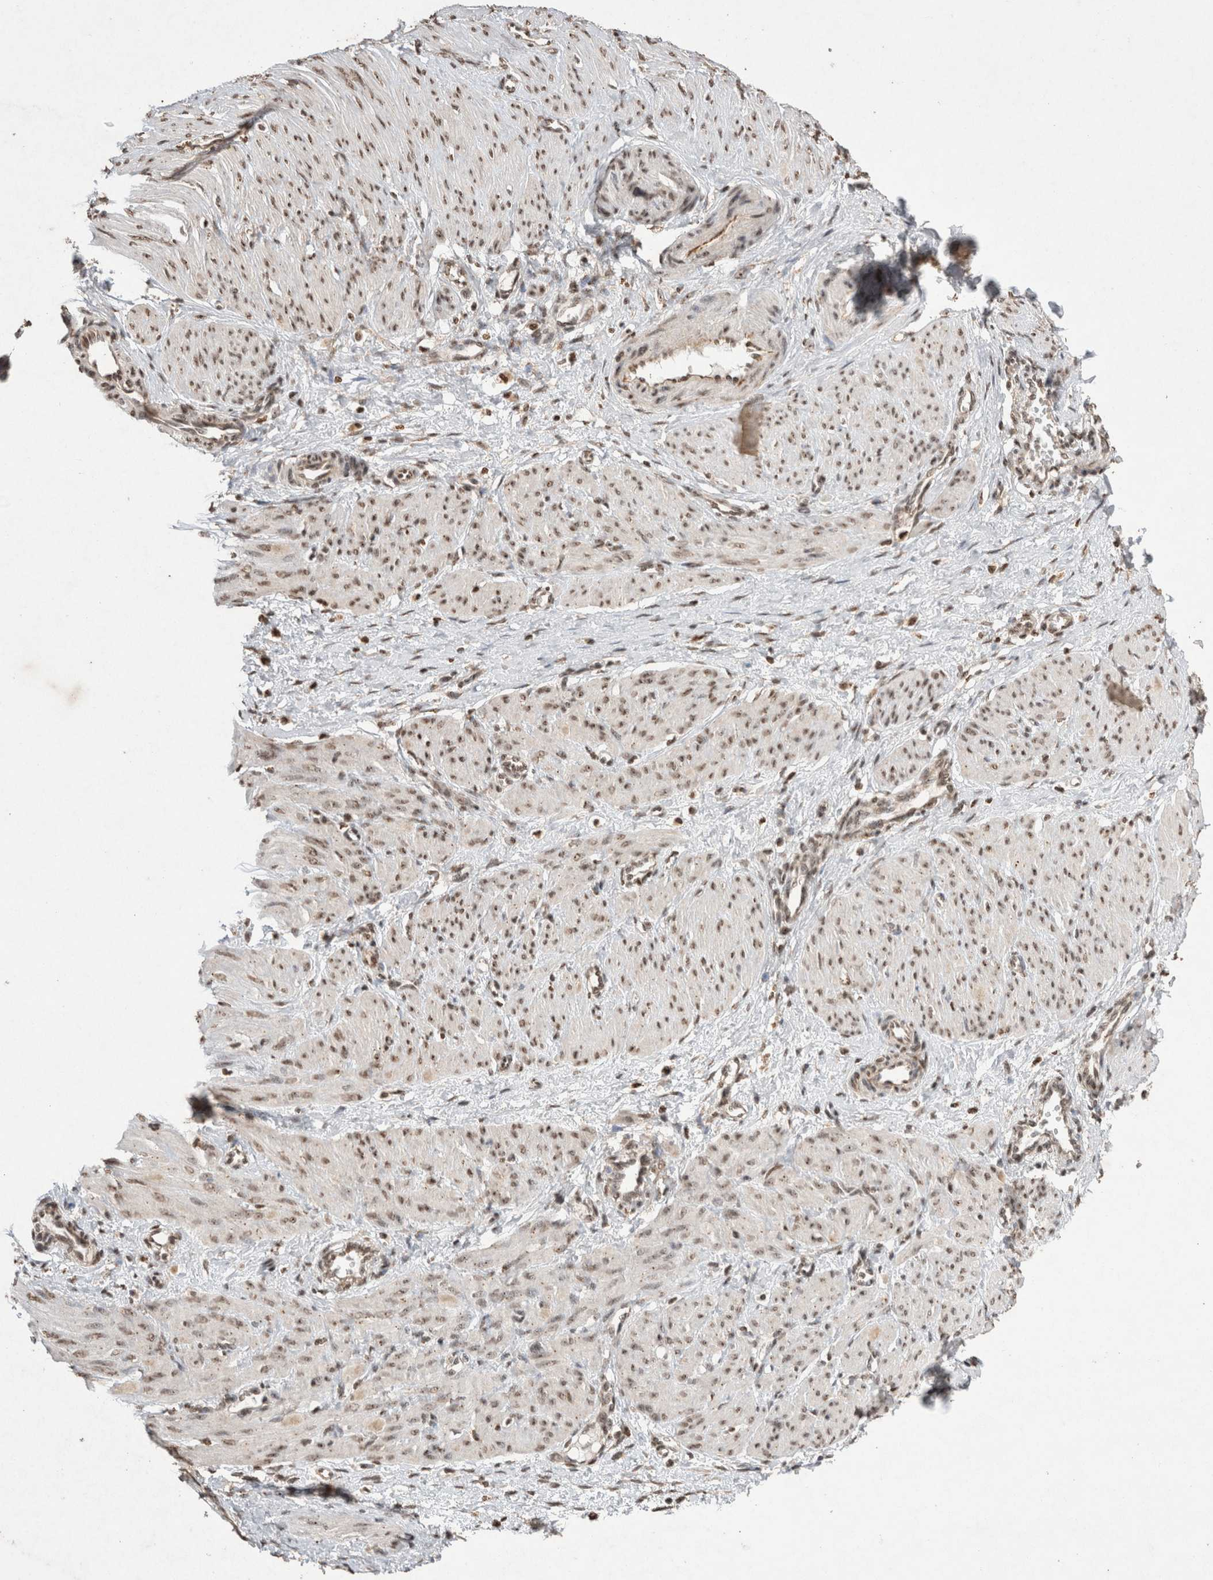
{"staining": {"intensity": "weak", "quantity": "25%-75%", "location": "nuclear"}, "tissue": "smooth muscle", "cell_type": "Smooth muscle cells", "image_type": "normal", "snomed": [{"axis": "morphology", "description": "Normal tissue, NOS"}, {"axis": "topography", "description": "Endometrium"}], "caption": "Immunohistochemical staining of normal human smooth muscle shows low levels of weak nuclear positivity in about 25%-75% of smooth muscle cells. (IHC, brightfield microscopy, high magnification).", "gene": "STK11", "patient": {"sex": "female", "age": 33}}